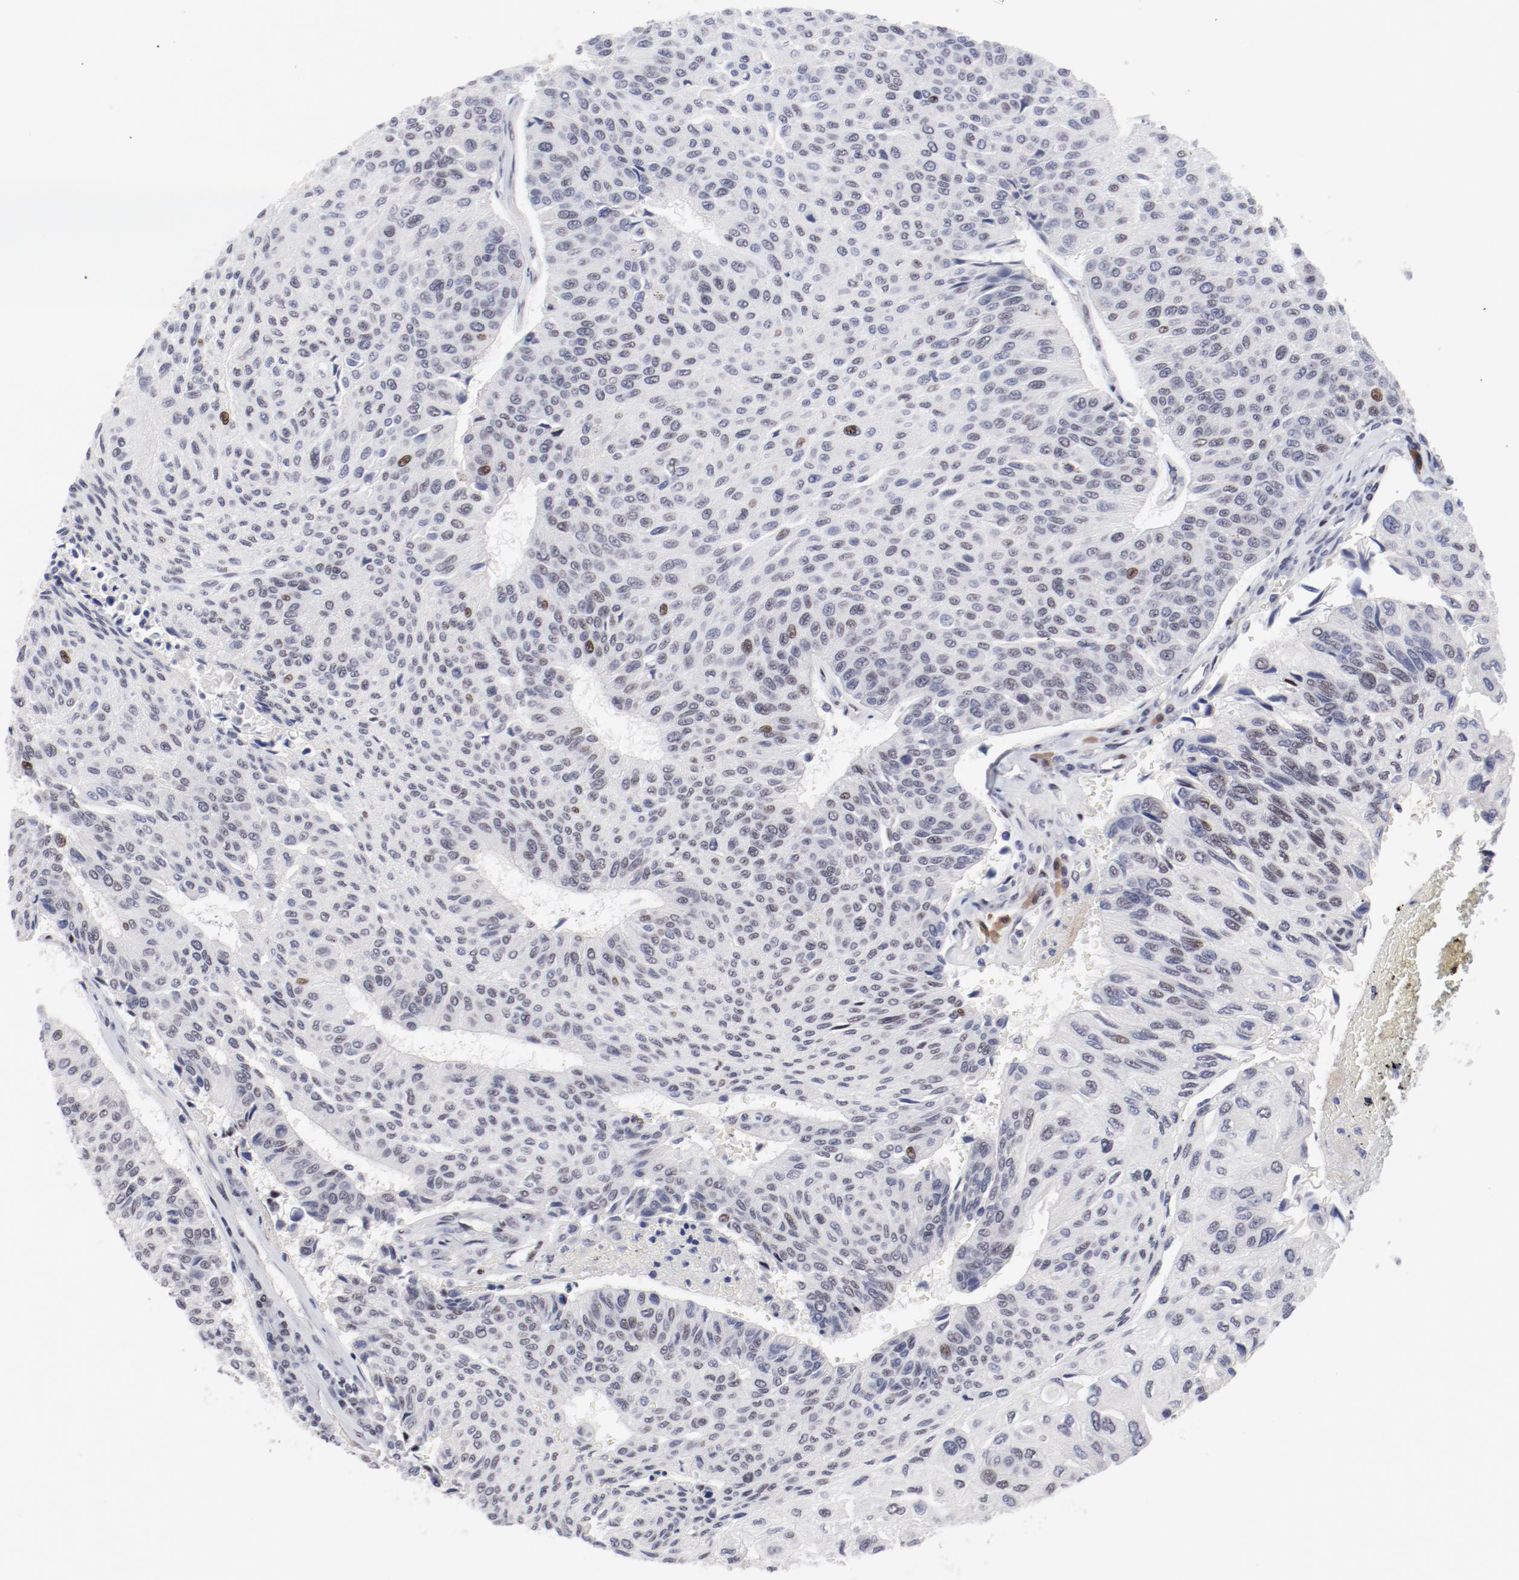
{"staining": {"intensity": "moderate", "quantity": "<25%", "location": "nuclear"}, "tissue": "urothelial cancer", "cell_type": "Tumor cells", "image_type": "cancer", "snomed": [{"axis": "morphology", "description": "Urothelial carcinoma, High grade"}, {"axis": "topography", "description": "Urinary bladder"}], "caption": "An image of human urothelial cancer stained for a protein exhibits moderate nuclear brown staining in tumor cells.", "gene": "FSCB", "patient": {"sex": "male", "age": 66}}